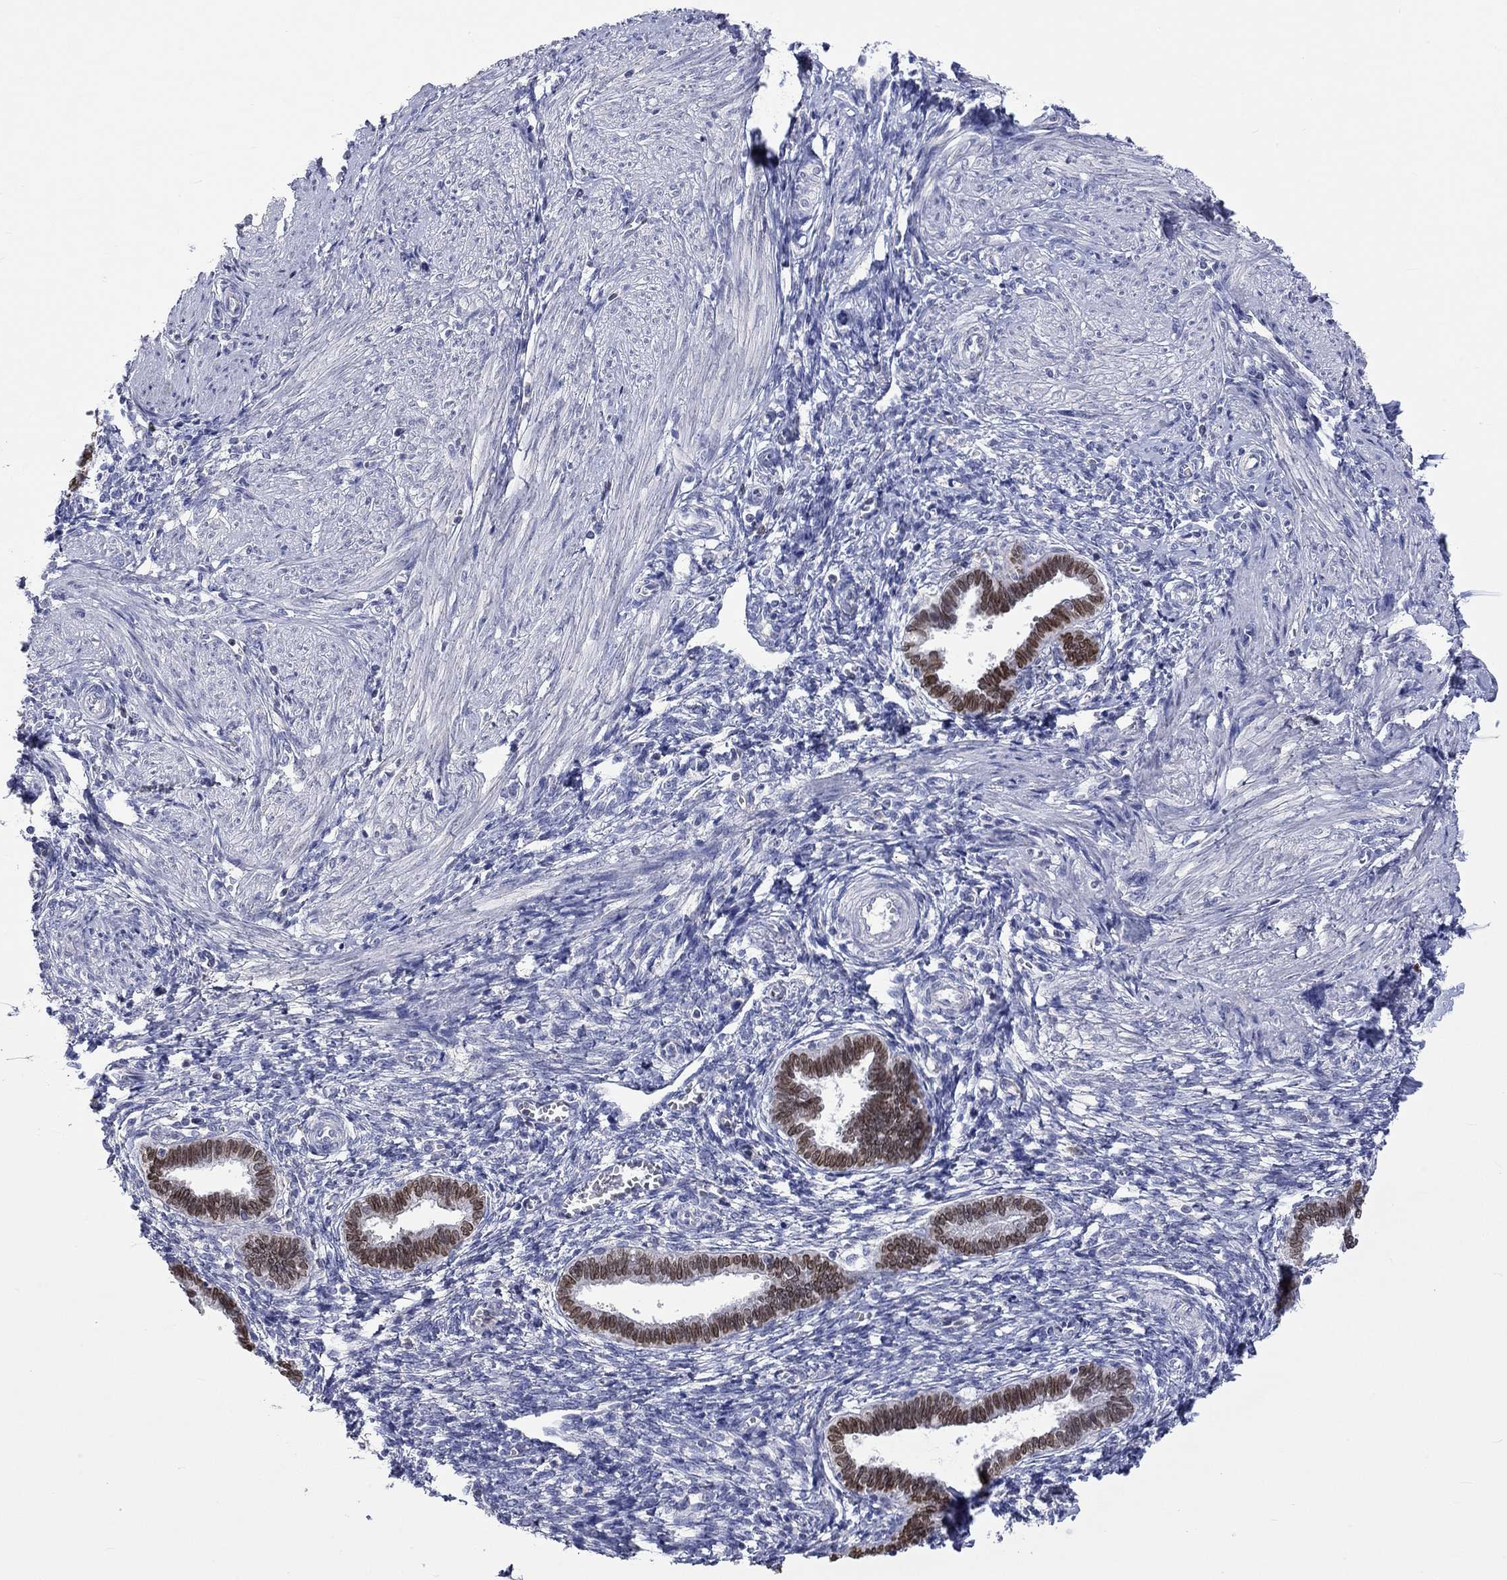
{"staining": {"intensity": "negative", "quantity": "none", "location": "none"}, "tissue": "endometrium", "cell_type": "Cells in endometrial stroma", "image_type": "normal", "snomed": [{"axis": "morphology", "description": "Normal tissue, NOS"}, {"axis": "topography", "description": "Cervix"}, {"axis": "topography", "description": "Endometrium"}], "caption": "DAB immunohistochemical staining of normal human endometrium demonstrates no significant staining in cells in endometrial stroma.", "gene": "LRFN4", "patient": {"sex": "female", "age": 37}}